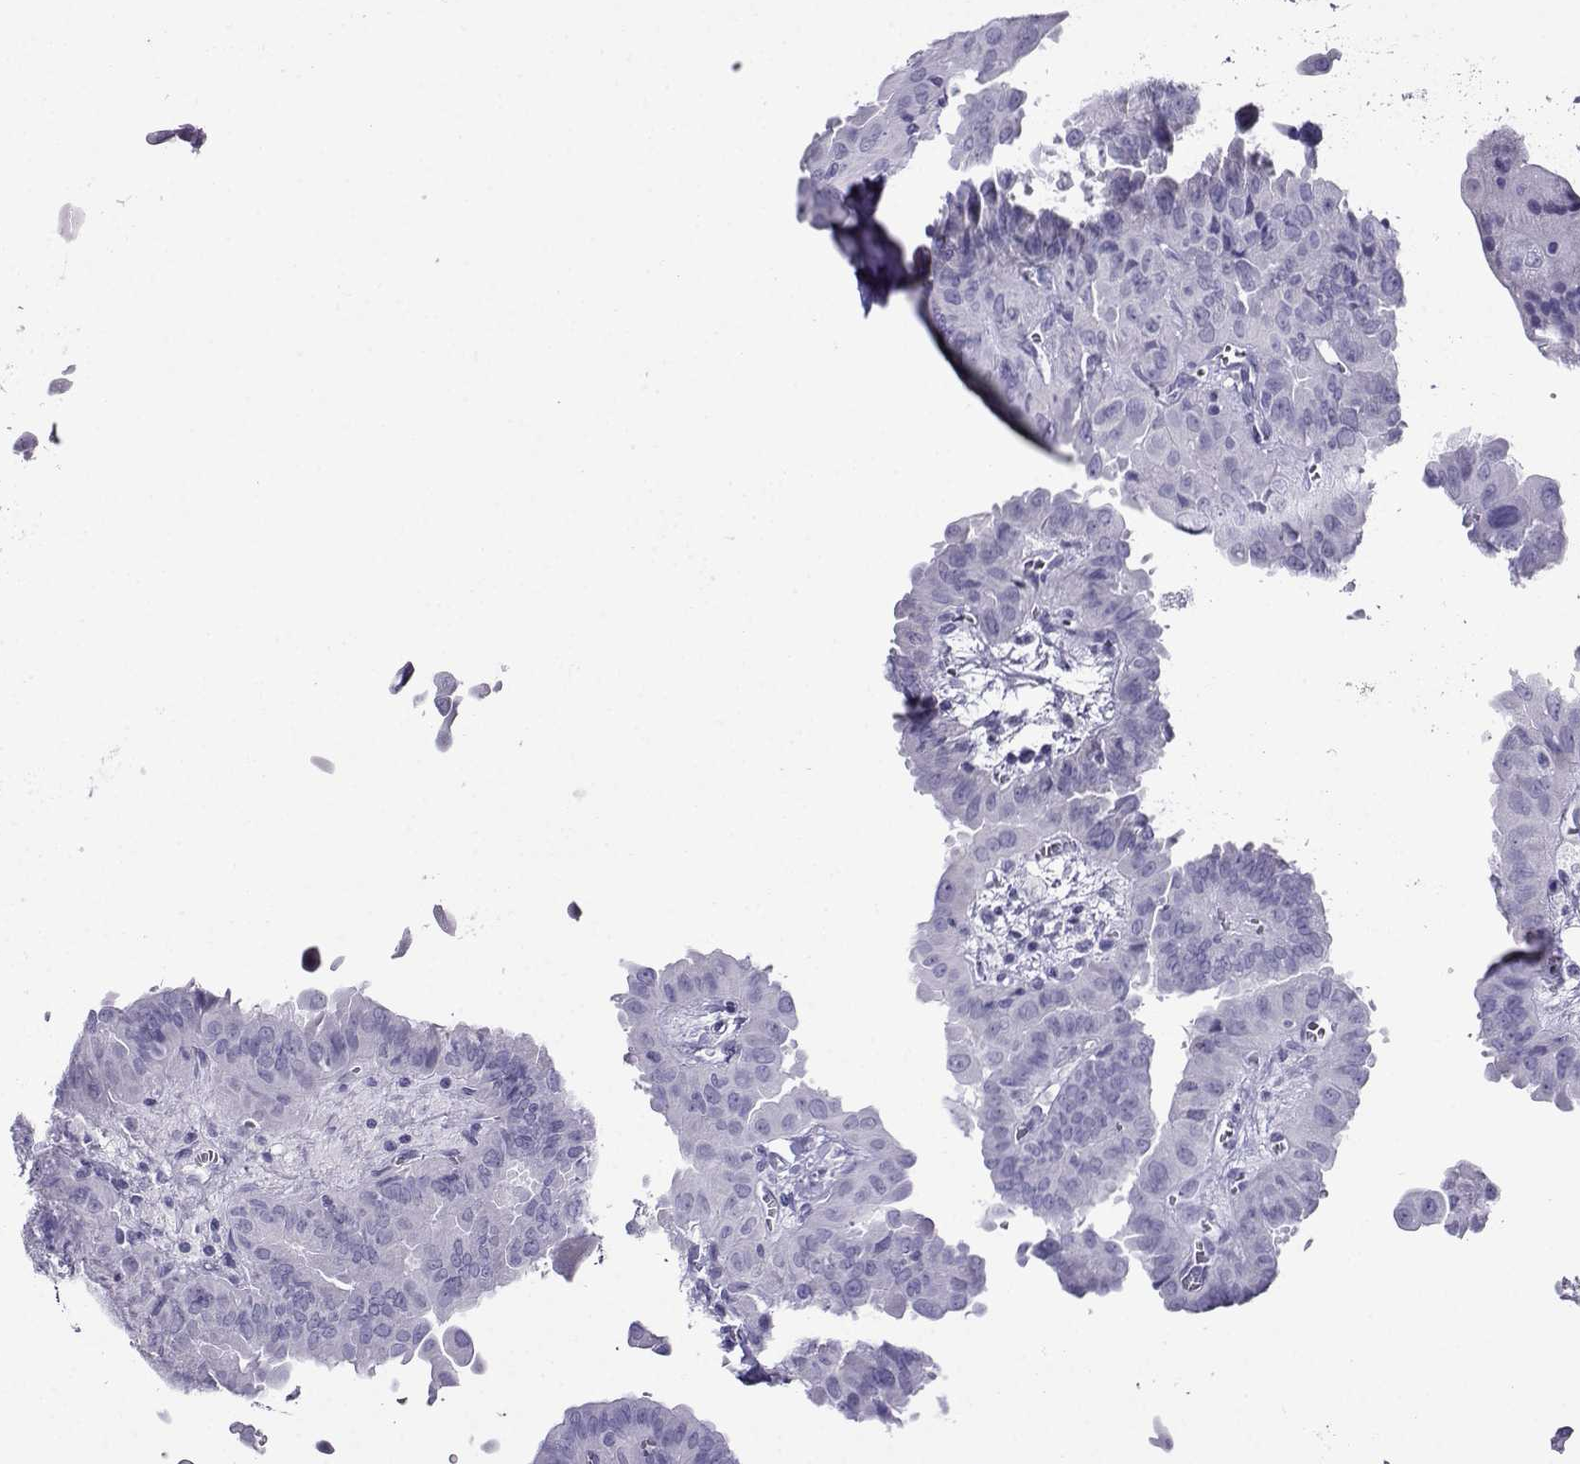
{"staining": {"intensity": "negative", "quantity": "none", "location": "none"}, "tissue": "thyroid cancer", "cell_type": "Tumor cells", "image_type": "cancer", "snomed": [{"axis": "morphology", "description": "Papillary adenocarcinoma, NOS"}, {"axis": "topography", "description": "Thyroid gland"}], "caption": "Tumor cells show no significant protein staining in papillary adenocarcinoma (thyroid).", "gene": "CRYBB1", "patient": {"sex": "female", "age": 37}}